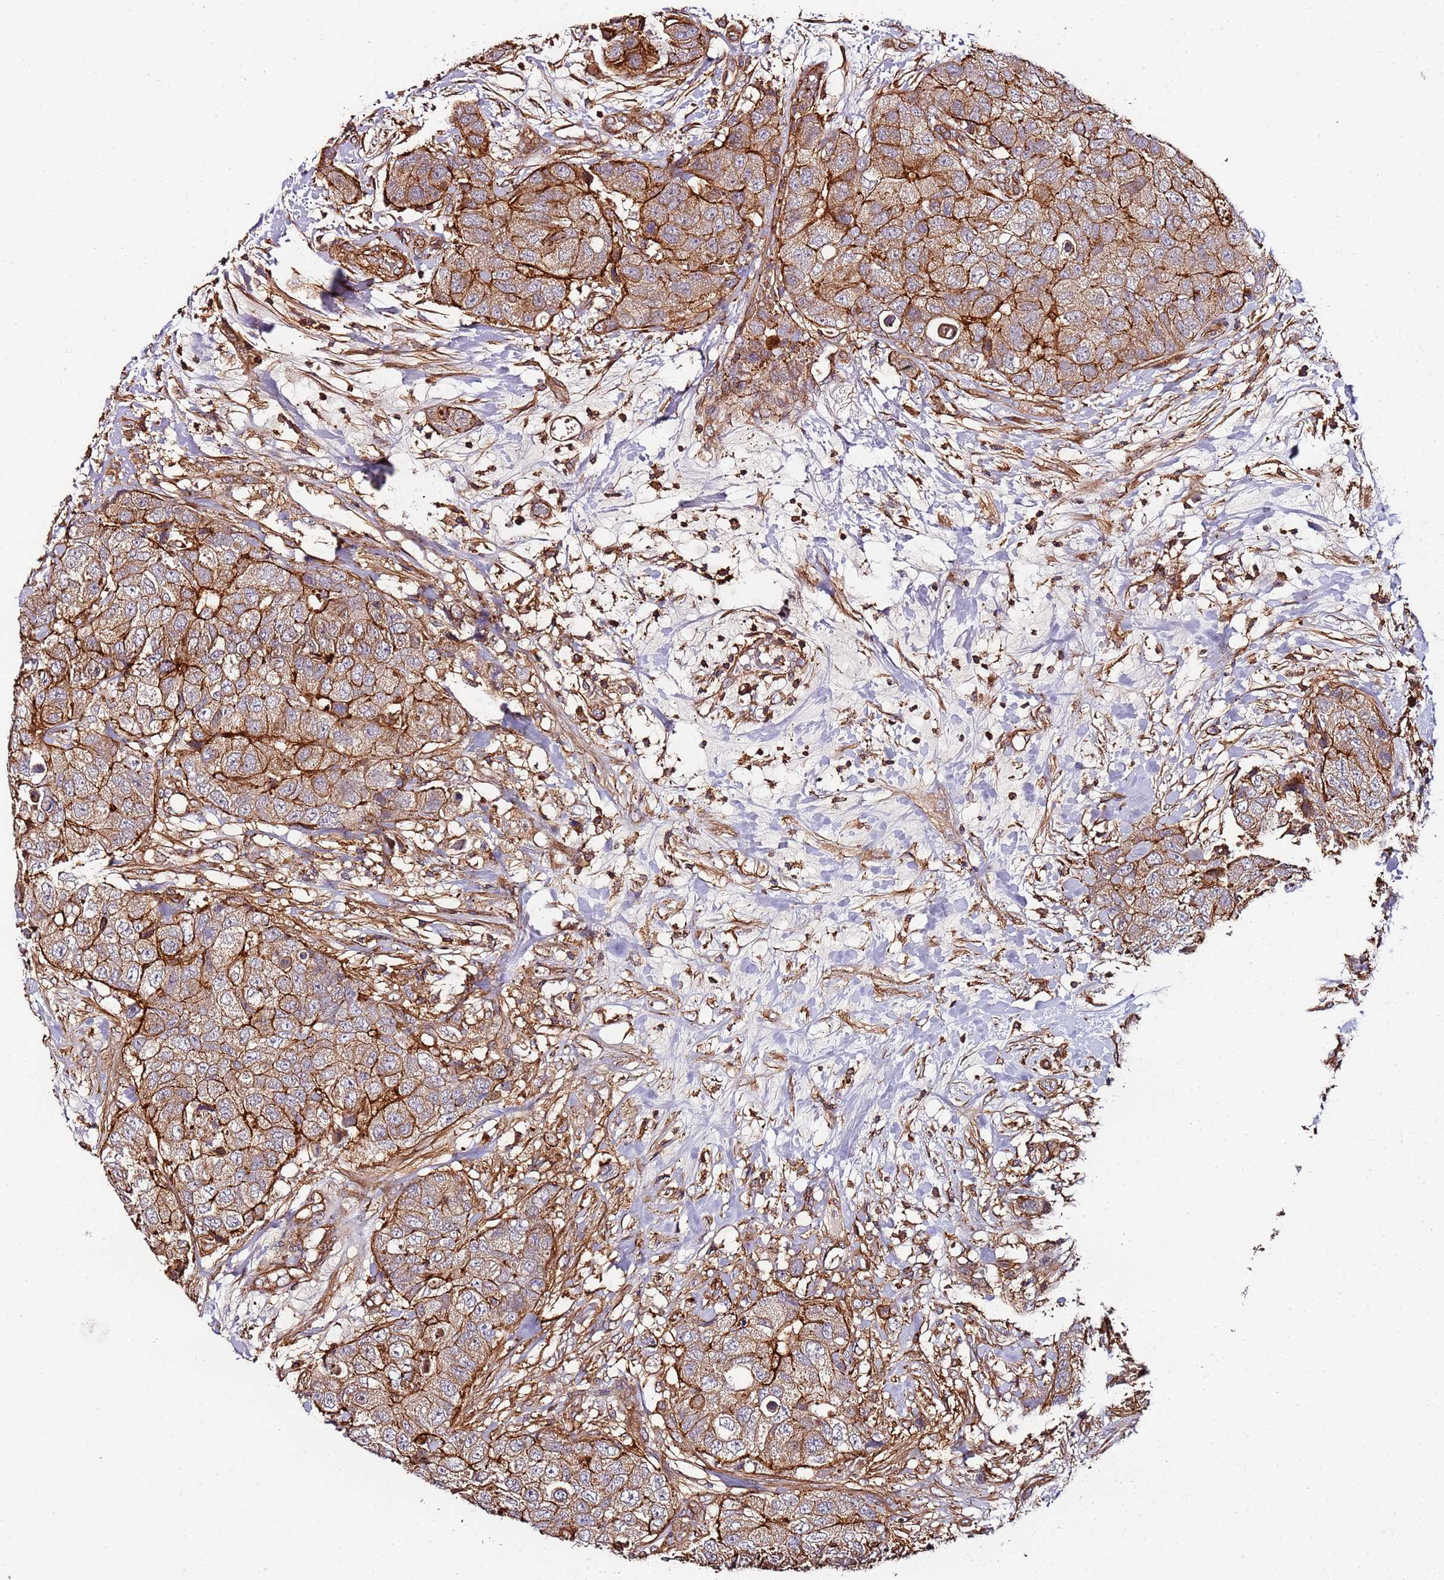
{"staining": {"intensity": "moderate", "quantity": ">75%", "location": "cytoplasmic/membranous"}, "tissue": "breast cancer", "cell_type": "Tumor cells", "image_type": "cancer", "snomed": [{"axis": "morphology", "description": "Duct carcinoma"}, {"axis": "topography", "description": "Breast"}], "caption": "About >75% of tumor cells in human breast cancer (invasive ductal carcinoma) show moderate cytoplasmic/membranous protein staining as visualized by brown immunohistochemical staining.", "gene": "CYP2U1", "patient": {"sex": "female", "age": 62}}